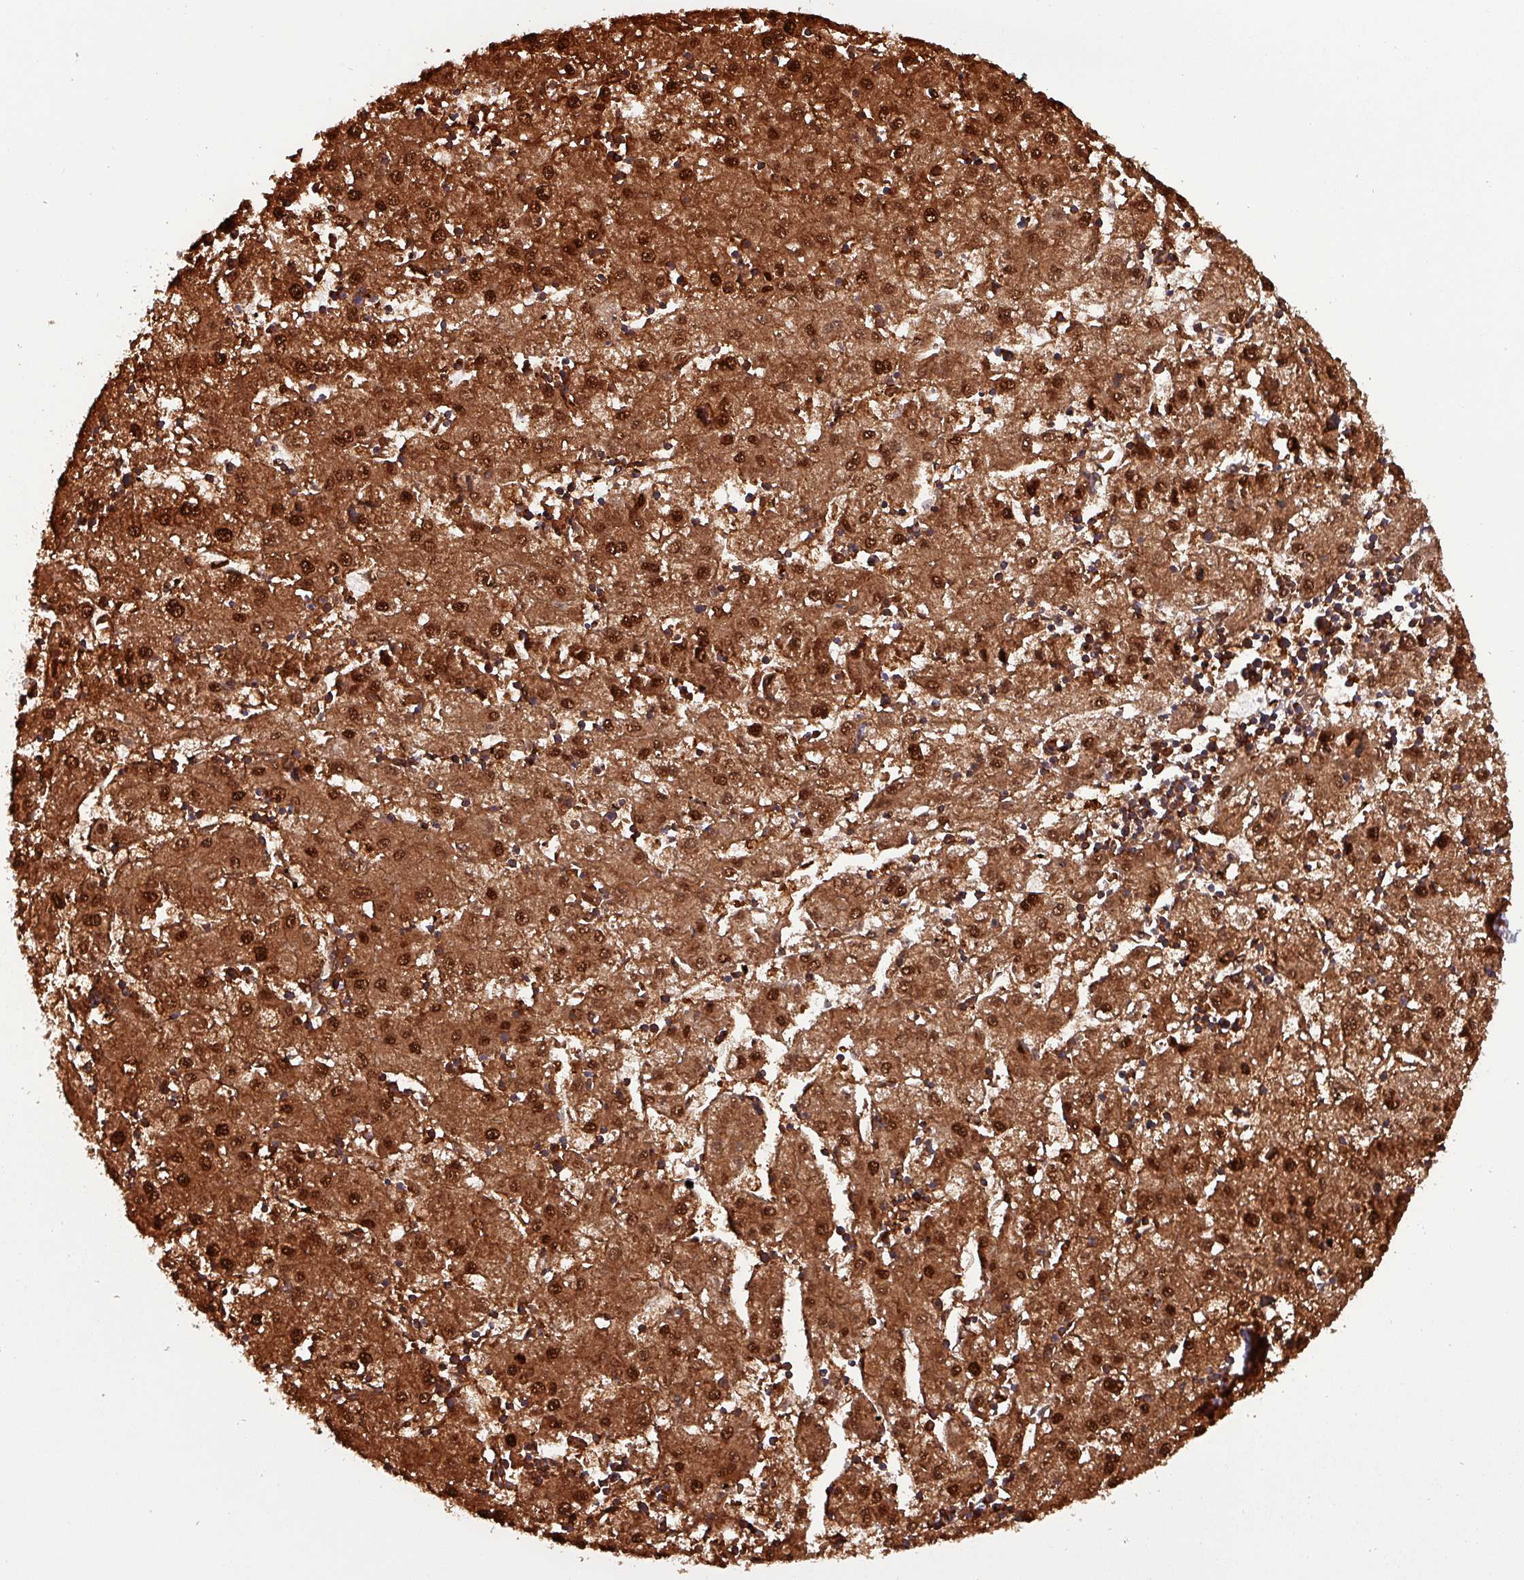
{"staining": {"intensity": "strong", "quantity": ">75%", "location": "cytoplasmic/membranous,nuclear"}, "tissue": "liver cancer", "cell_type": "Tumor cells", "image_type": "cancer", "snomed": [{"axis": "morphology", "description": "Carcinoma, Hepatocellular, NOS"}, {"axis": "topography", "description": "Liver"}], "caption": "IHC photomicrograph of neoplastic tissue: hepatocellular carcinoma (liver) stained using IHC displays high levels of strong protein expression localized specifically in the cytoplasmic/membranous and nuclear of tumor cells, appearing as a cytoplasmic/membranous and nuclear brown color.", "gene": "PSMB8", "patient": {"sex": "male", "age": 72}}